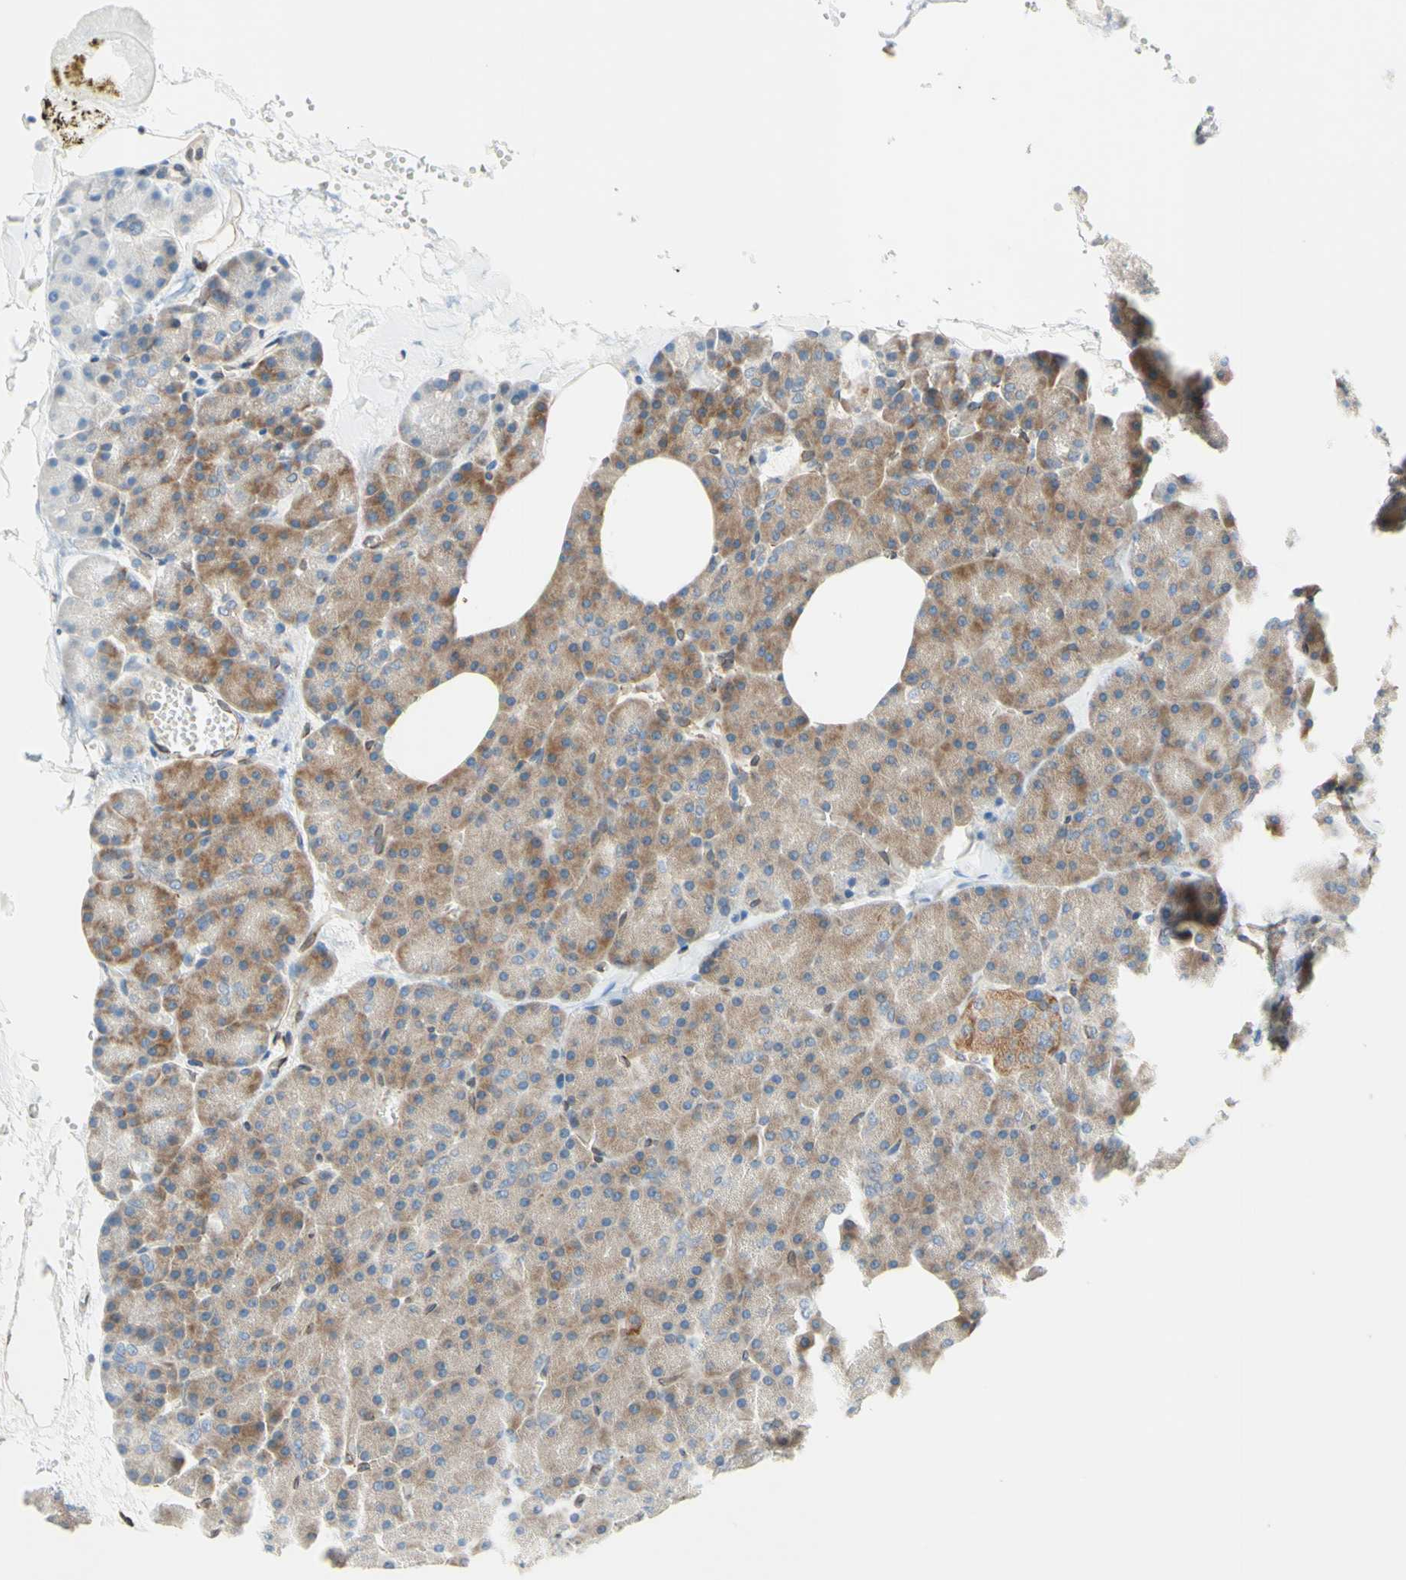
{"staining": {"intensity": "weak", "quantity": ">75%", "location": "cytoplasmic/membranous"}, "tissue": "pancreas", "cell_type": "Exocrine glandular cells", "image_type": "normal", "snomed": [{"axis": "morphology", "description": "Normal tissue, NOS"}, {"axis": "topography", "description": "Pancreas"}], "caption": "IHC image of benign pancreas stained for a protein (brown), which exhibits low levels of weak cytoplasmic/membranous expression in about >75% of exocrine glandular cells.", "gene": "TRAF2", "patient": {"sex": "female", "age": 35}}